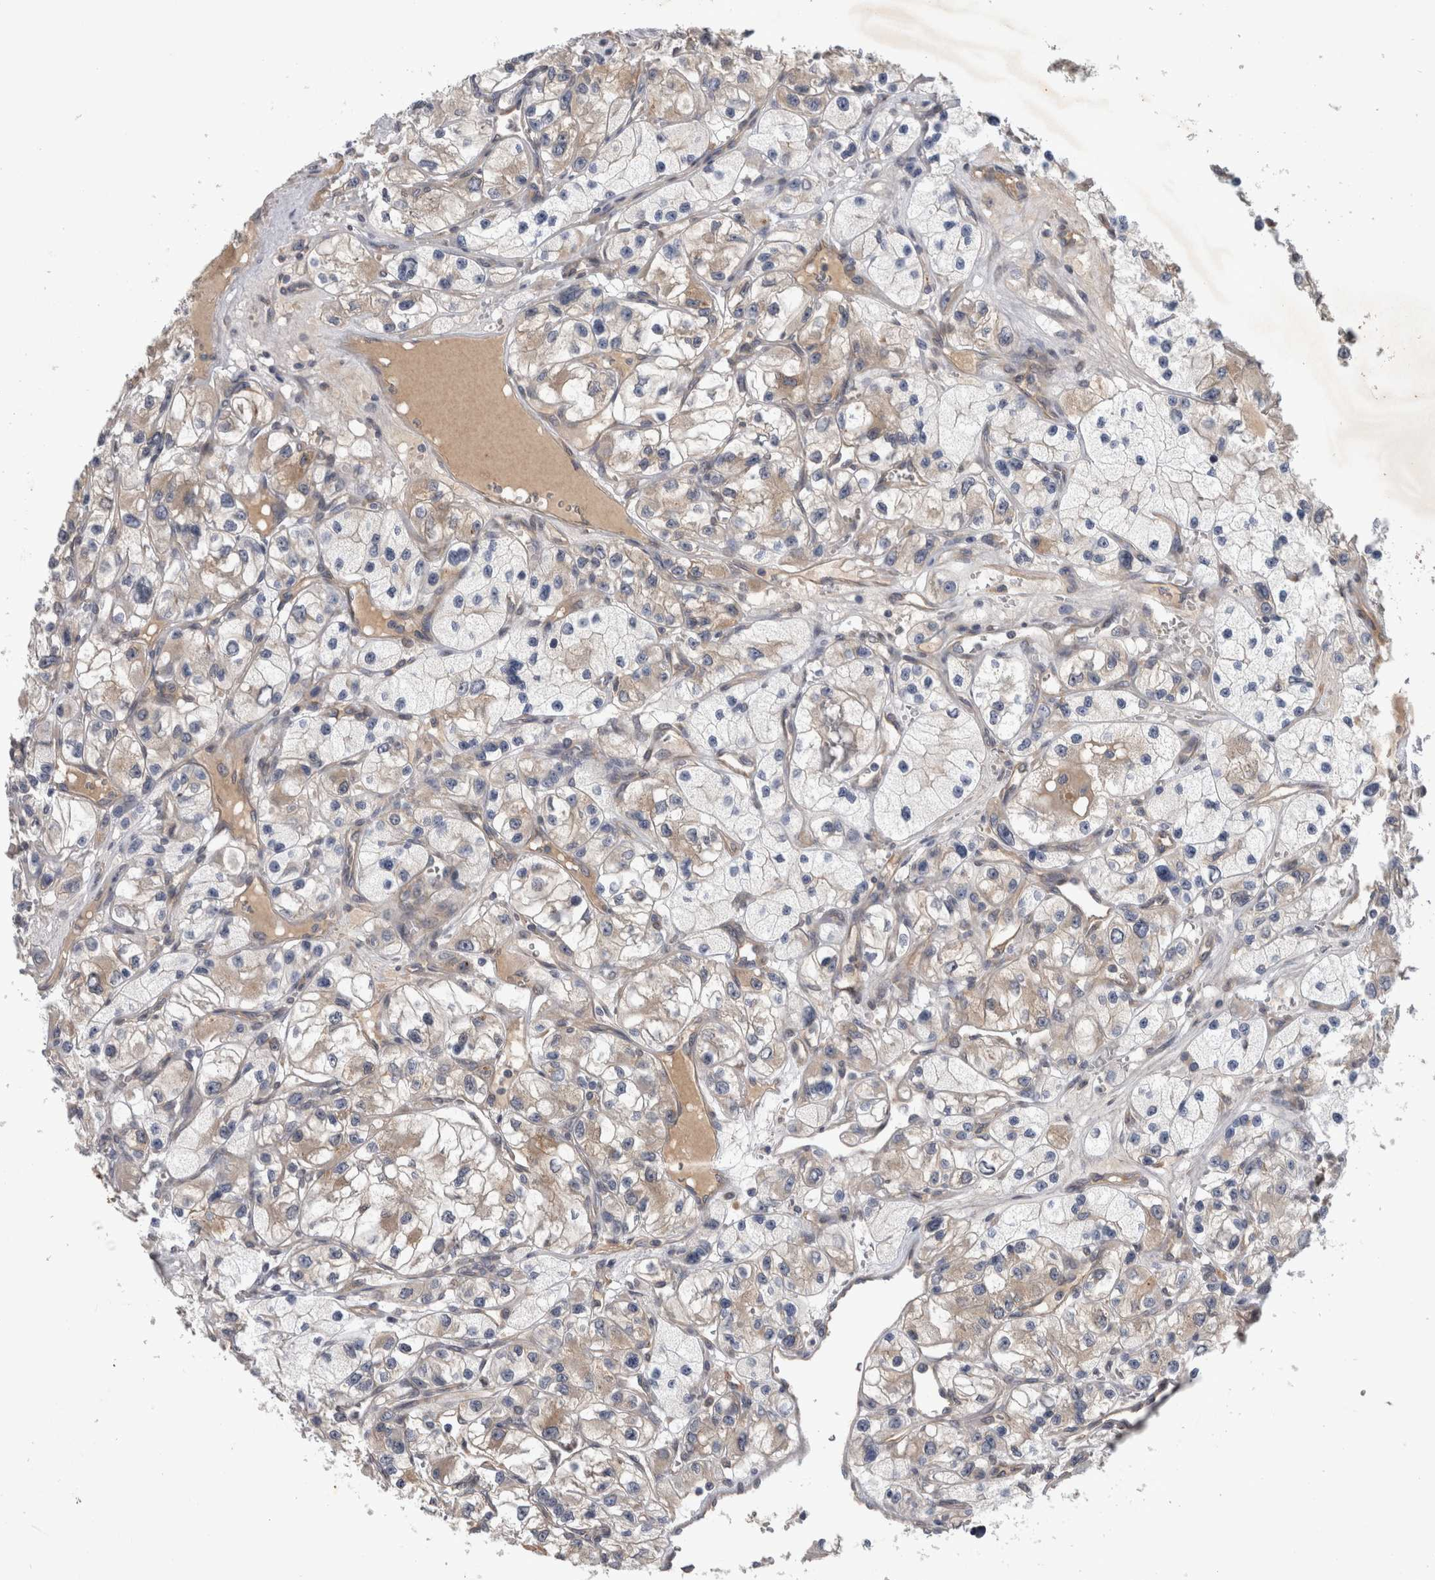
{"staining": {"intensity": "weak", "quantity": "<25%", "location": "cytoplasmic/membranous"}, "tissue": "renal cancer", "cell_type": "Tumor cells", "image_type": "cancer", "snomed": [{"axis": "morphology", "description": "Adenocarcinoma, NOS"}, {"axis": "topography", "description": "Kidney"}], "caption": "The micrograph exhibits no staining of tumor cells in renal adenocarcinoma. (DAB immunohistochemistry visualized using brightfield microscopy, high magnification).", "gene": "ANKFY1", "patient": {"sex": "female", "age": 57}}